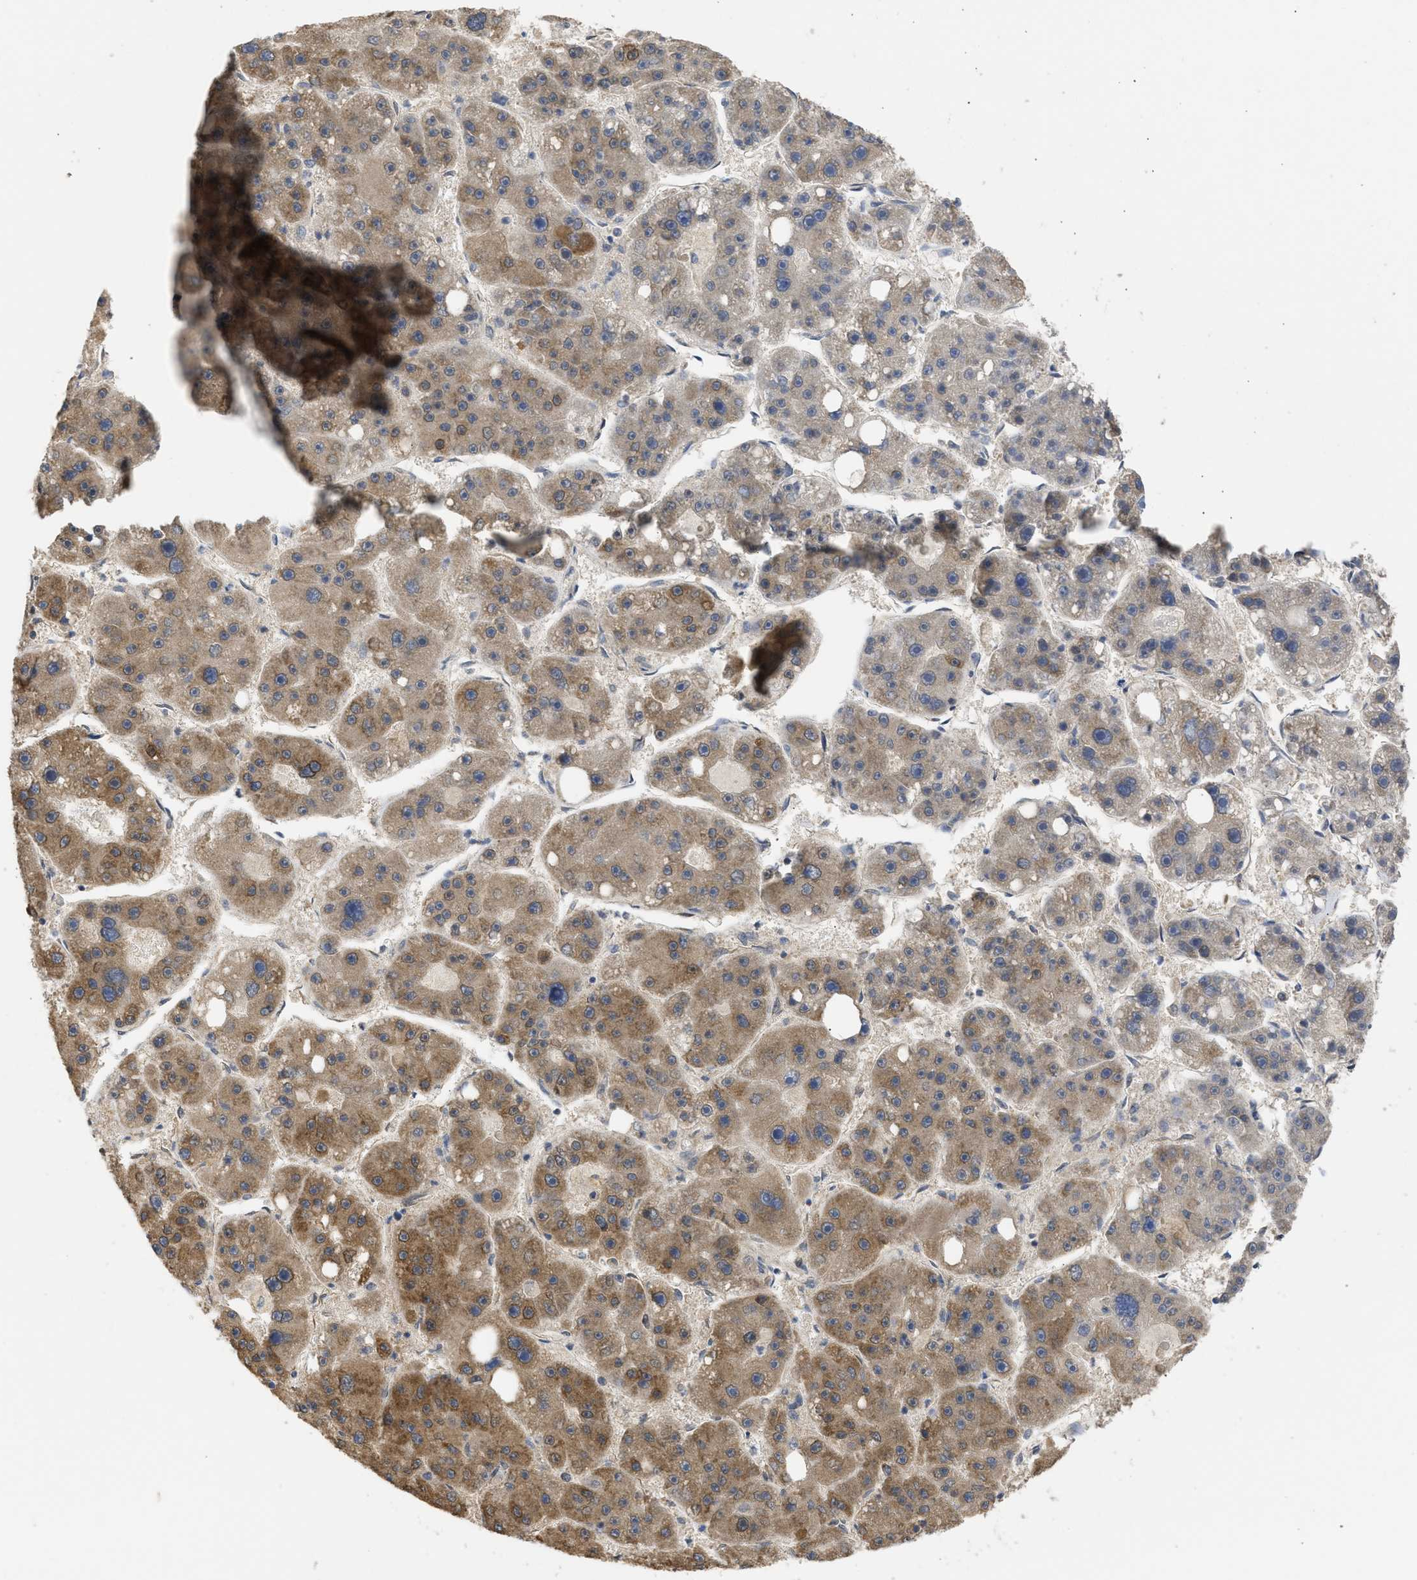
{"staining": {"intensity": "moderate", "quantity": ">75%", "location": "cytoplasmic/membranous"}, "tissue": "liver cancer", "cell_type": "Tumor cells", "image_type": "cancer", "snomed": [{"axis": "morphology", "description": "Carcinoma, Hepatocellular, NOS"}, {"axis": "topography", "description": "Liver"}], "caption": "Liver cancer stained for a protein (brown) reveals moderate cytoplasmic/membranous positive staining in about >75% of tumor cells.", "gene": "DNAJC1", "patient": {"sex": "female", "age": 61}}